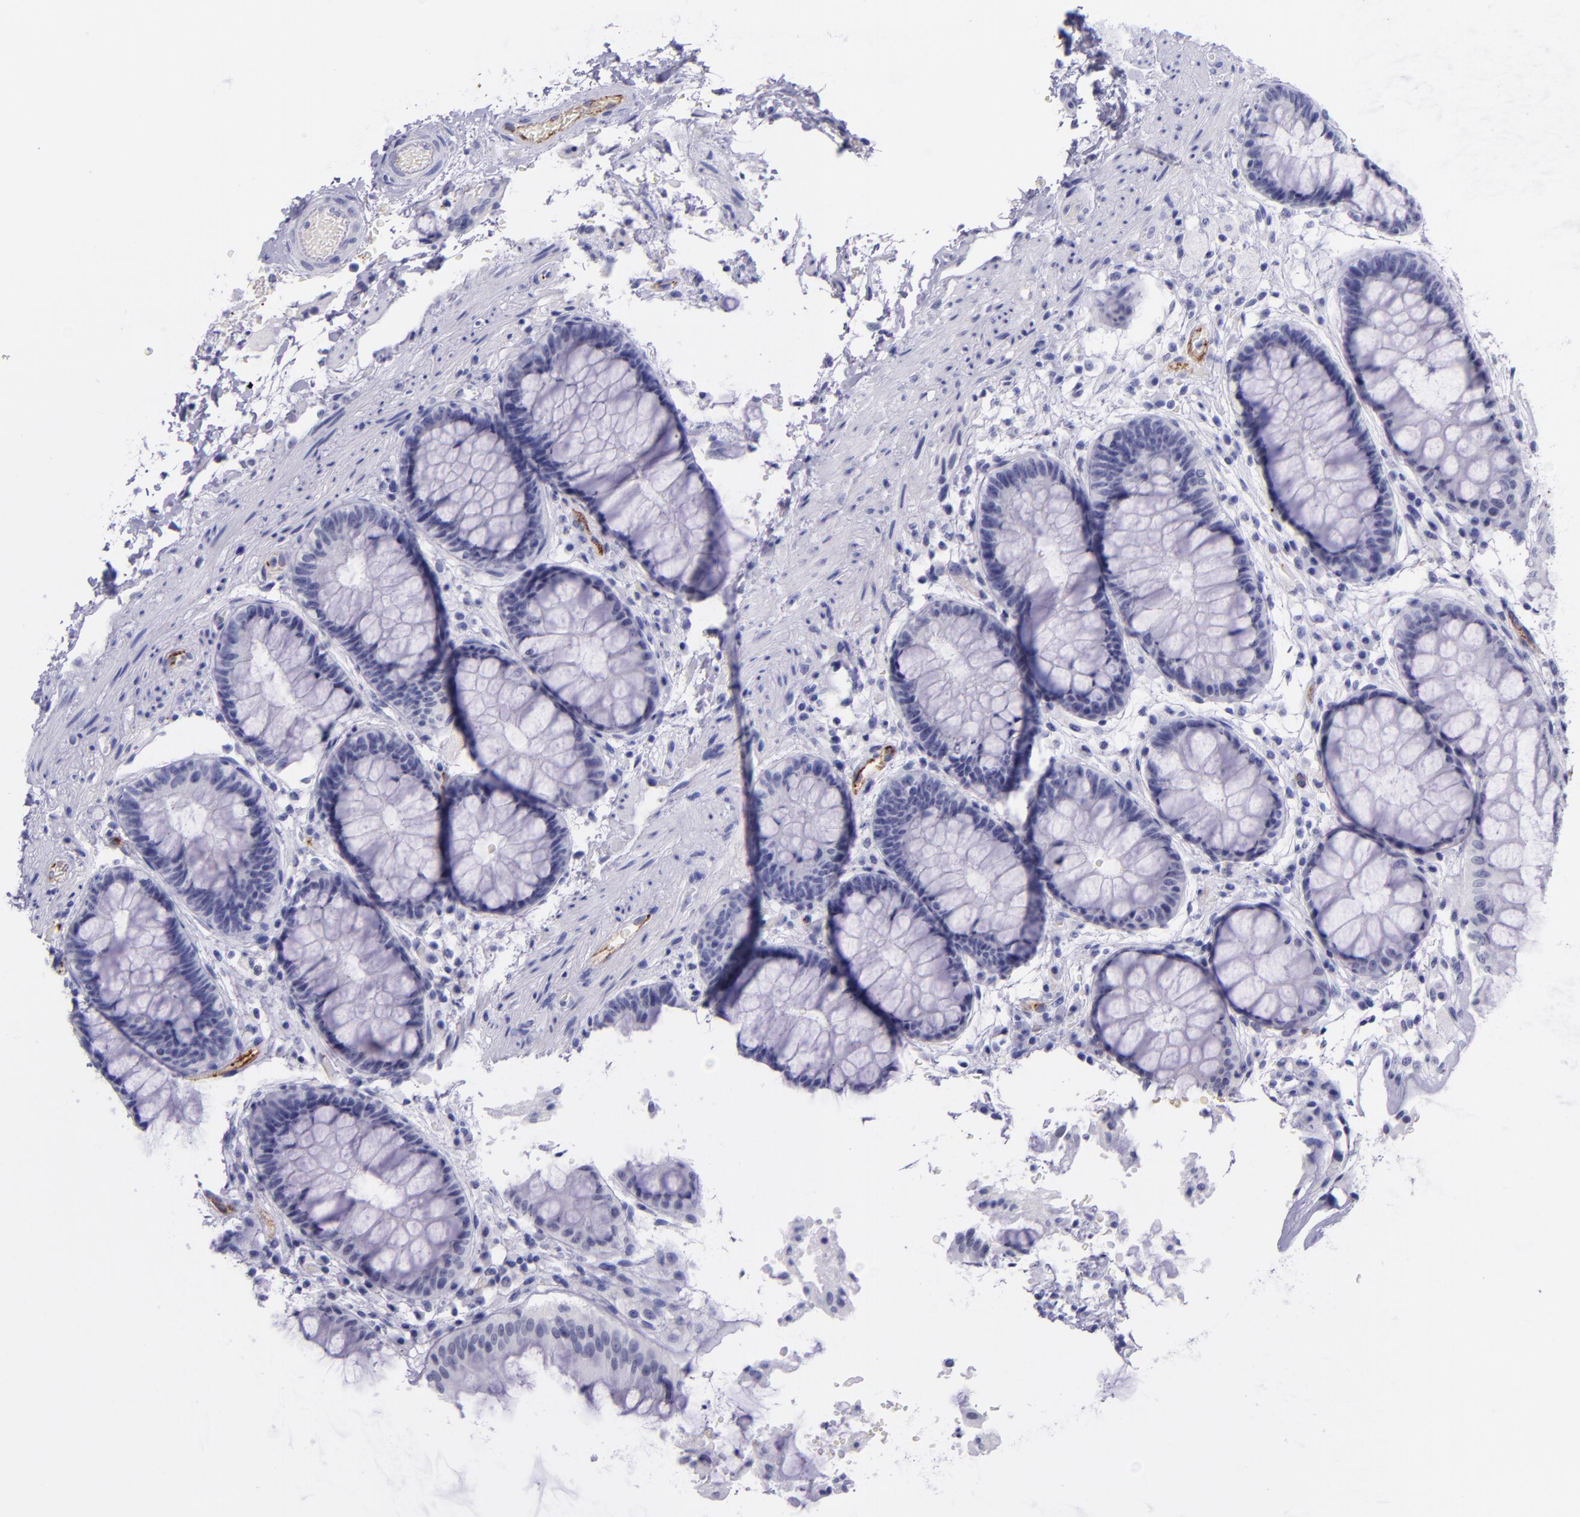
{"staining": {"intensity": "negative", "quantity": "none", "location": "none"}, "tissue": "rectum", "cell_type": "Glandular cells", "image_type": "normal", "snomed": [{"axis": "morphology", "description": "Normal tissue, NOS"}, {"axis": "topography", "description": "Rectum"}], "caption": "High power microscopy micrograph of an immunohistochemistry (IHC) photomicrograph of benign rectum, revealing no significant expression in glandular cells. Nuclei are stained in blue.", "gene": "SELE", "patient": {"sex": "female", "age": 46}}